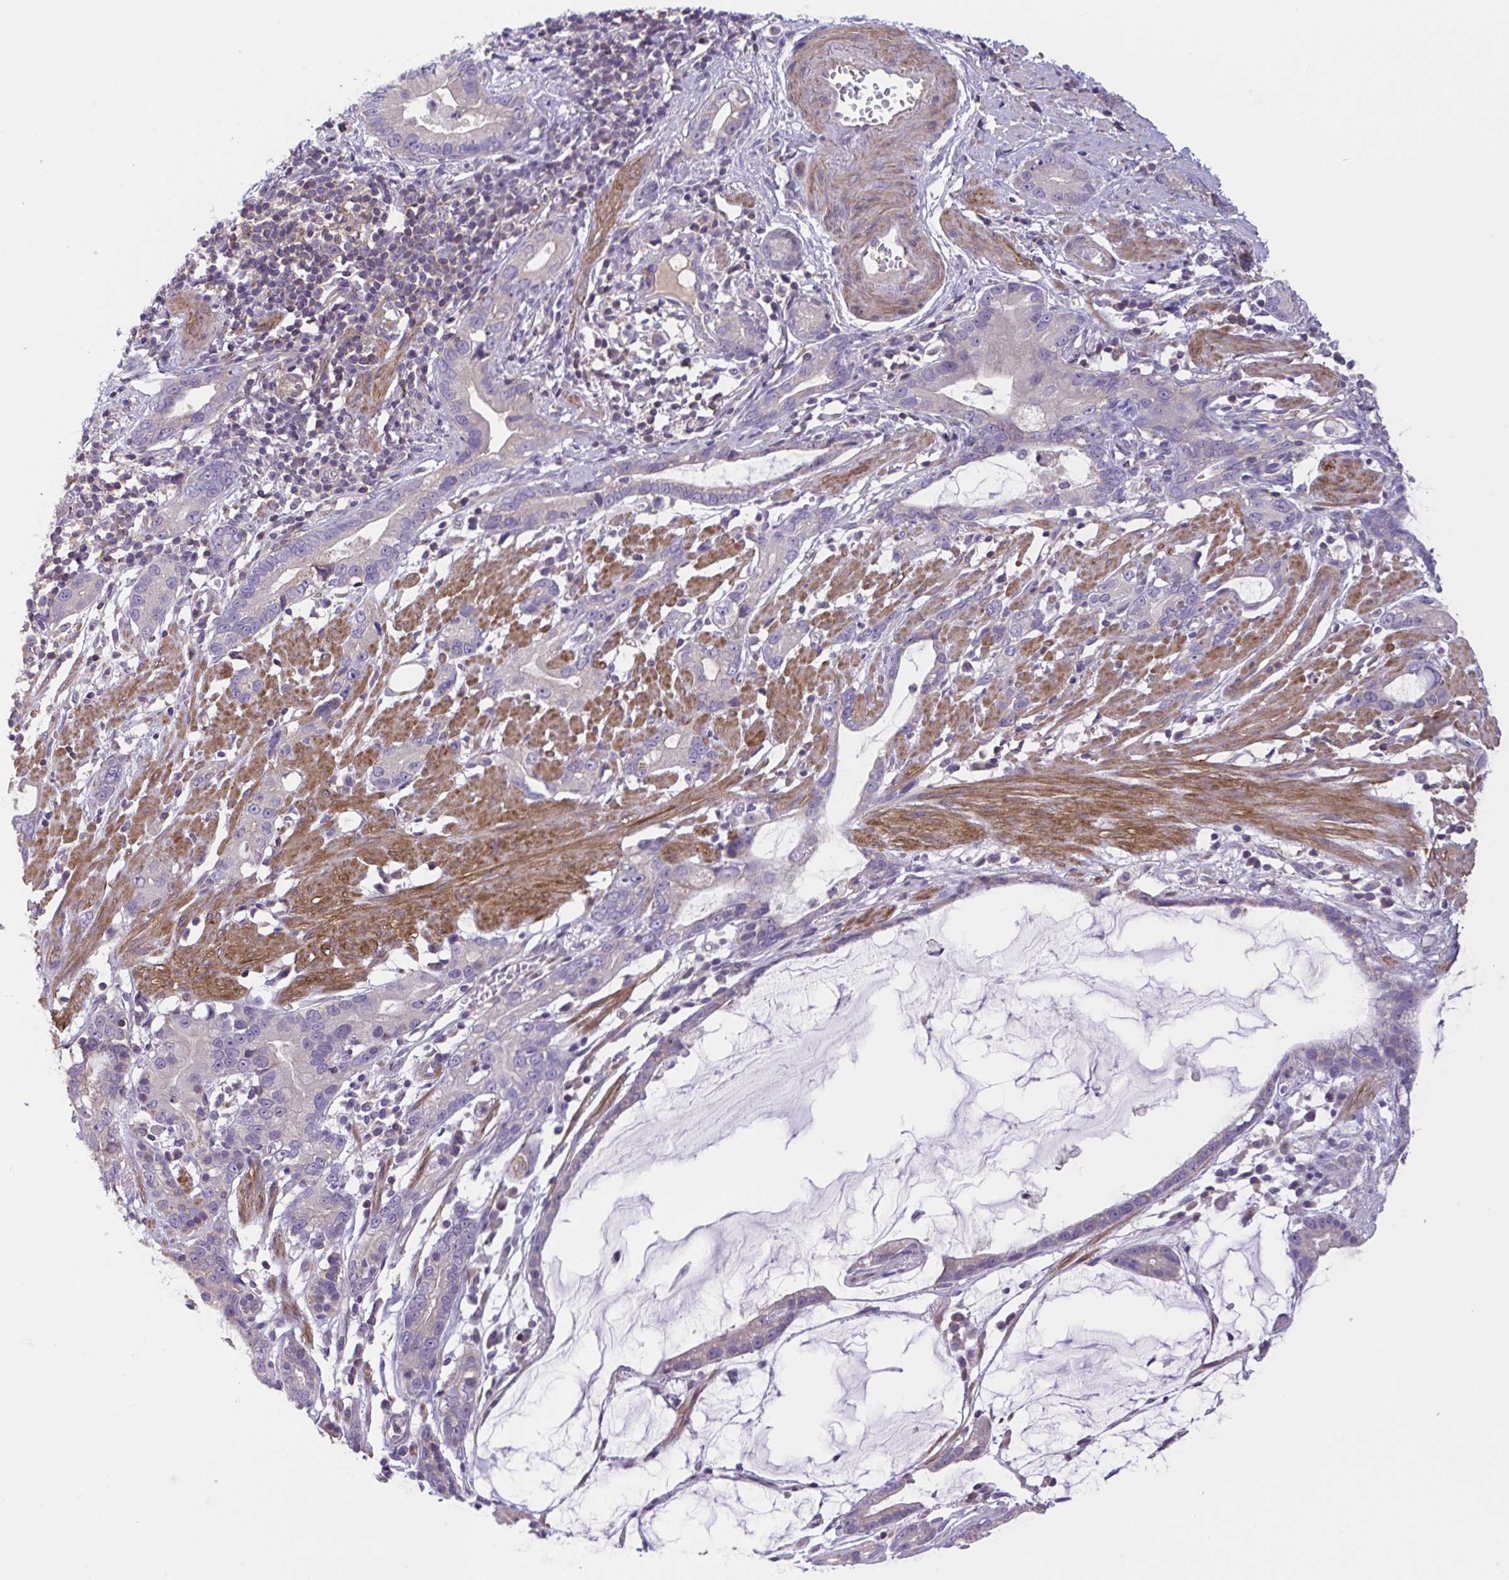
{"staining": {"intensity": "negative", "quantity": "none", "location": "none"}, "tissue": "stomach cancer", "cell_type": "Tumor cells", "image_type": "cancer", "snomed": [{"axis": "morphology", "description": "Adenocarcinoma, NOS"}, {"axis": "topography", "description": "Stomach"}], "caption": "The histopathology image displays no significant positivity in tumor cells of stomach cancer.", "gene": "WNT9B", "patient": {"sex": "male", "age": 55}}